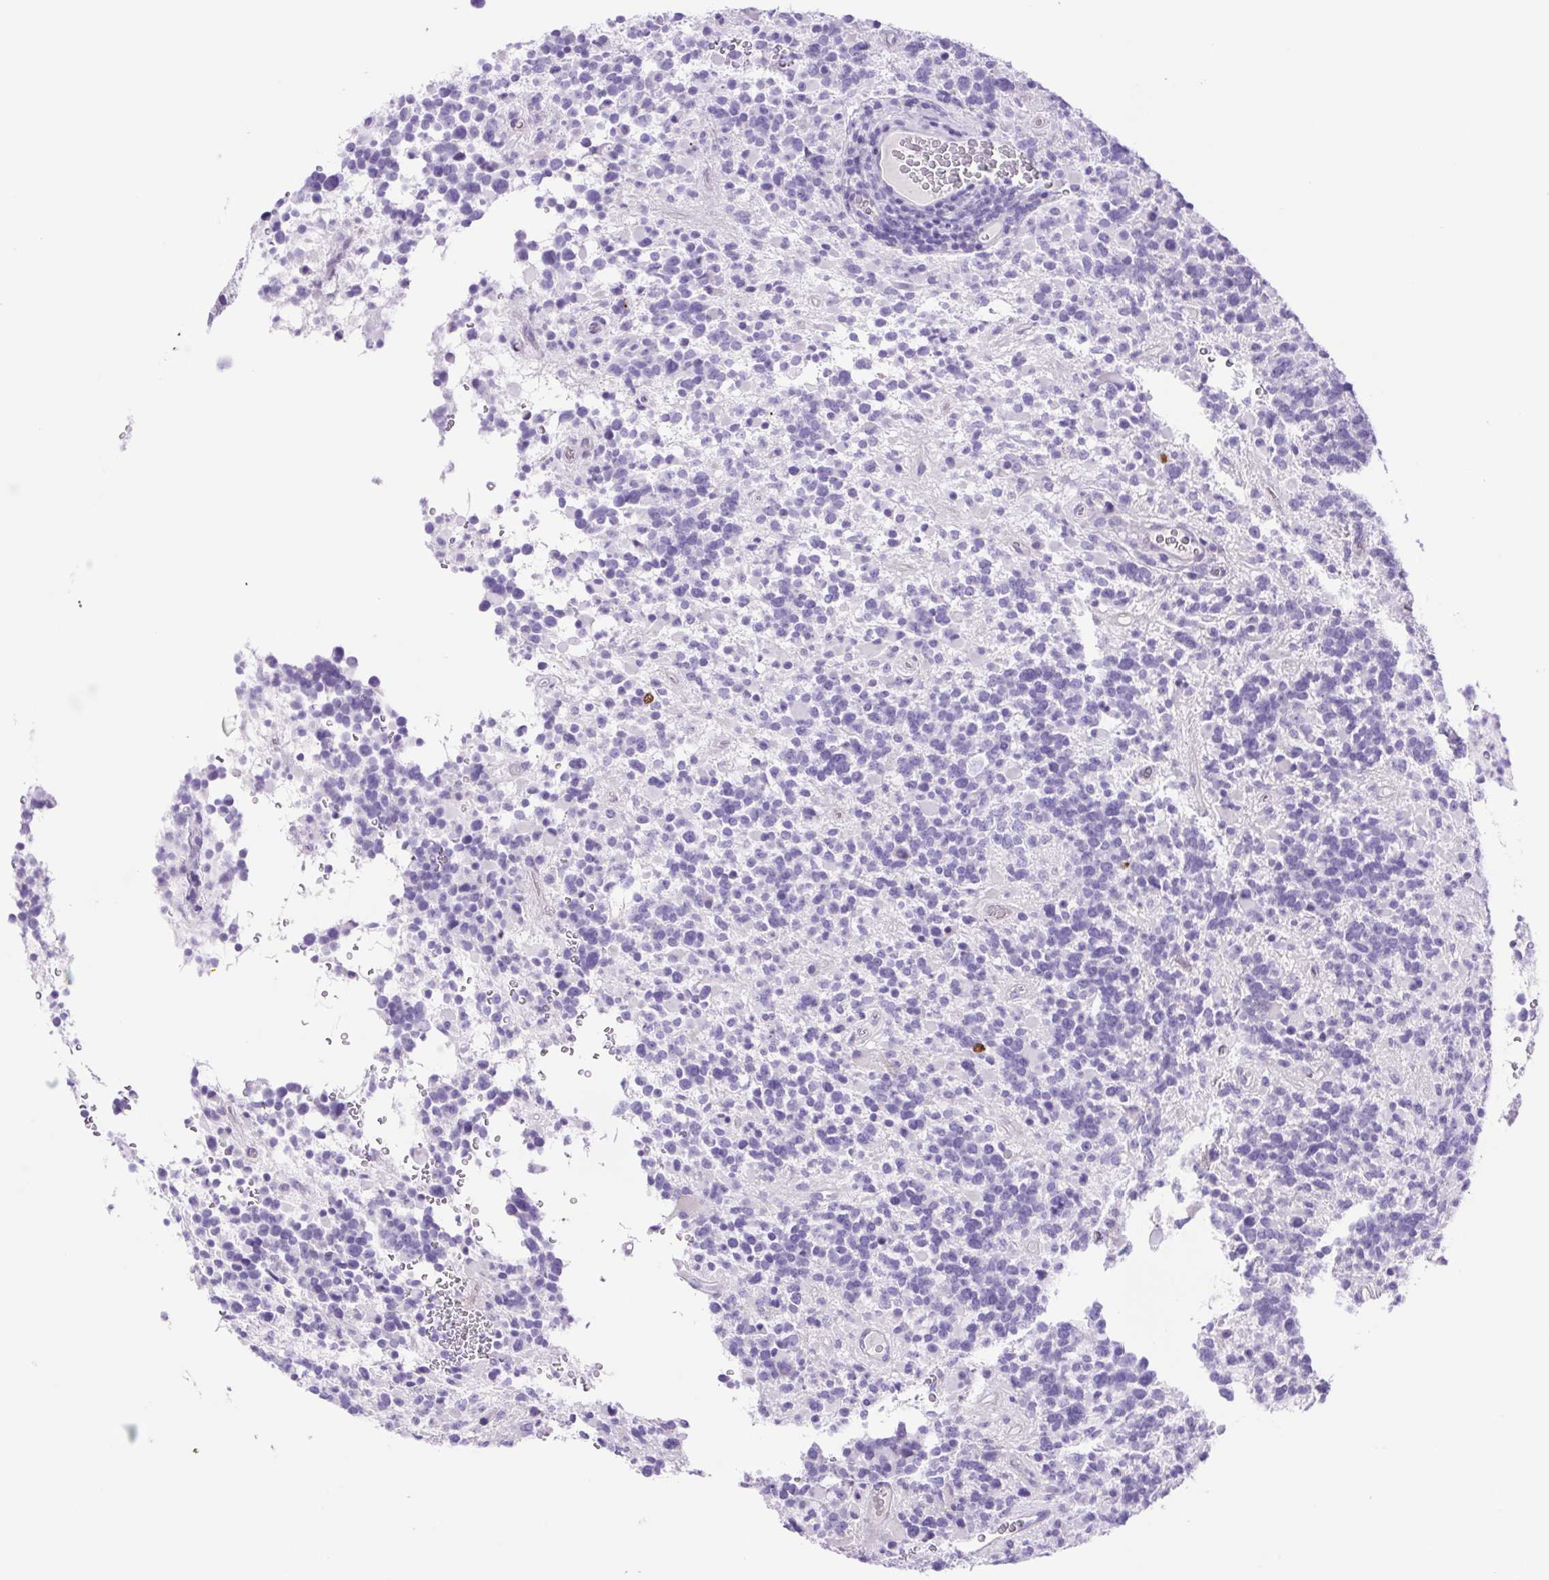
{"staining": {"intensity": "negative", "quantity": "none", "location": "none"}, "tissue": "glioma", "cell_type": "Tumor cells", "image_type": "cancer", "snomed": [{"axis": "morphology", "description": "Glioma, malignant, High grade"}, {"axis": "topography", "description": "Brain"}], "caption": "High power microscopy micrograph of an immunohistochemistry photomicrograph of glioma, revealing no significant positivity in tumor cells.", "gene": "CDSN", "patient": {"sex": "female", "age": 40}}